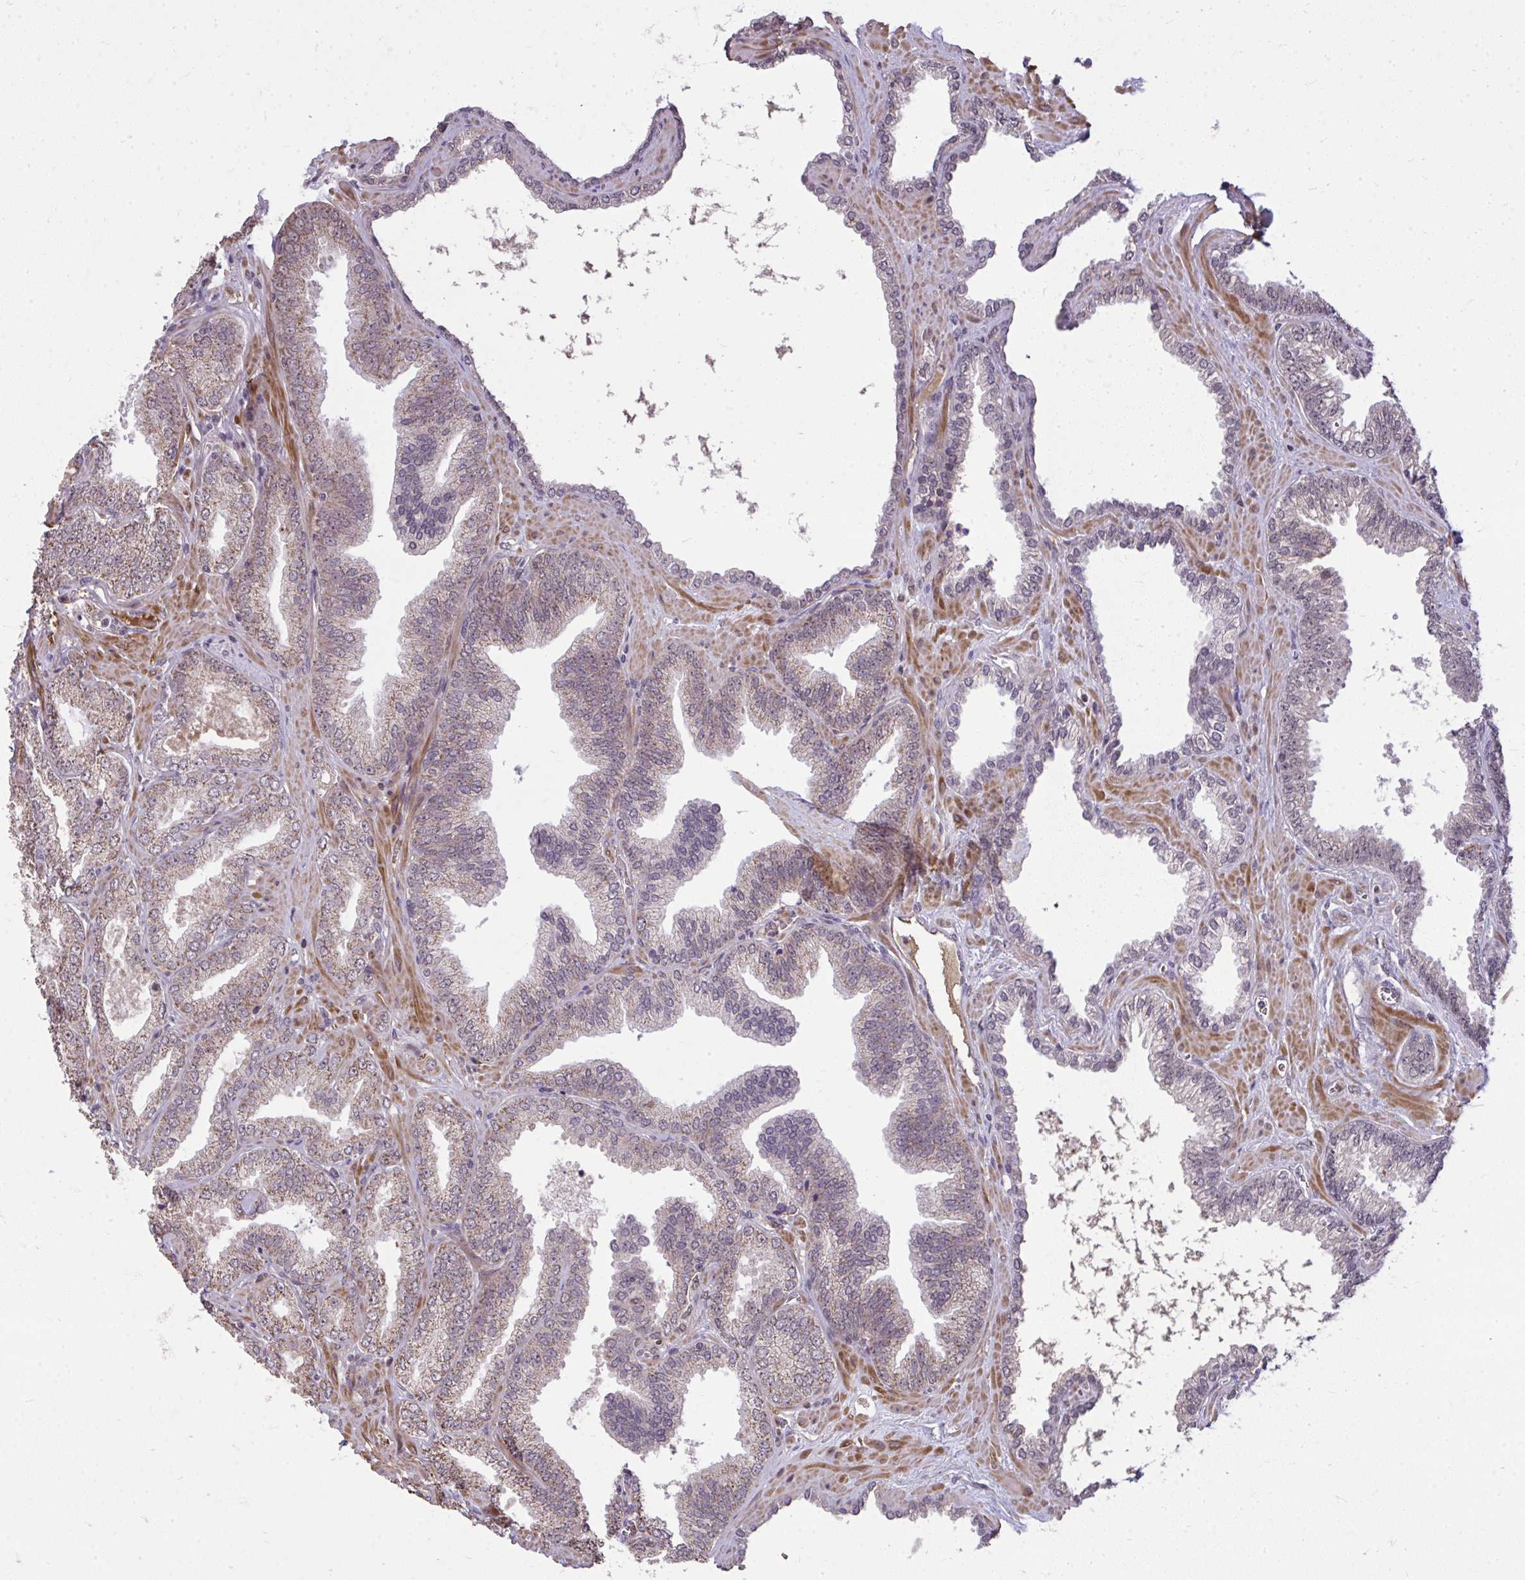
{"staining": {"intensity": "moderate", "quantity": ">75%", "location": "cytoplasmic/membranous"}, "tissue": "prostate cancer", "cell_type": "Tumor cells", "image_type": "cancer", "snomed": [{"axis": "morphology", "description": "Adenocarcinoma, High grade"}, {"axis": "topography", "description": "Prostate"}], "caption": "Prostate adenocarcinoma (high-grade) stained with a brown dye reveals moderate cytoplasmic/membranous positive staining in about >75% of tumor cells.", "gene": "ZSCAN9", "patient": {"sex": "male", "age": 68}}